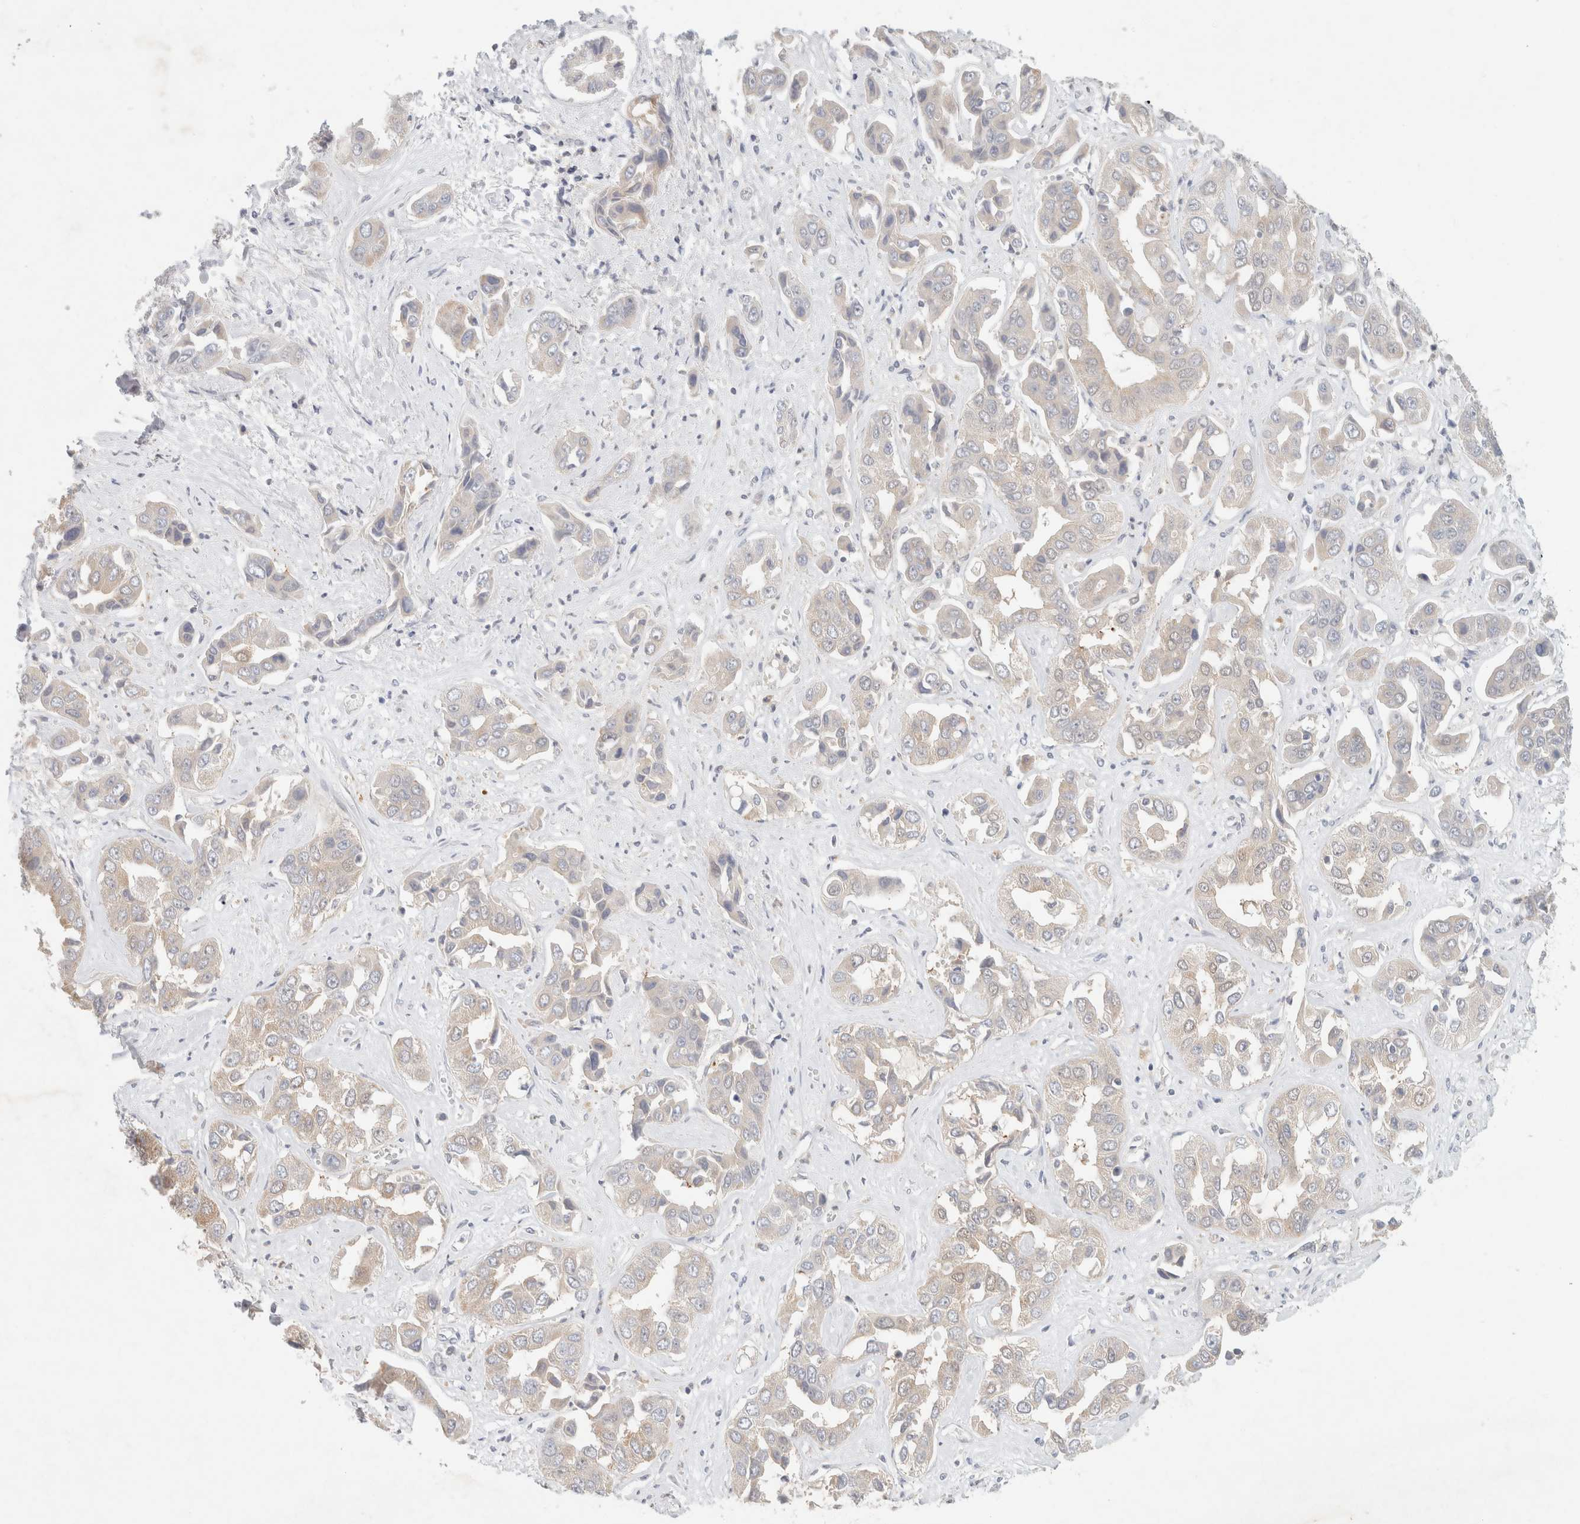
{"staining": {"intensity": "weak", "quantity": "25%-75%", "location": "cytoplasmic/membranous"}, "tissue": "liver cancer", "cell_type": "Tumor cells", "image_type": "cancer", "snomed": [{"axis": "morphology", "description": "Cholangiocarcinoma"}, {"axis": "topography", "description": "Liver"}], "caption": "A photomicrograph of liver cholangiocarcinoma stained for a protein demonstrates weak cytoplasmic/membranous brown staining in tumor cells.", "gene": "MPP2", "patient": {"sex": "female", "age": 52}}